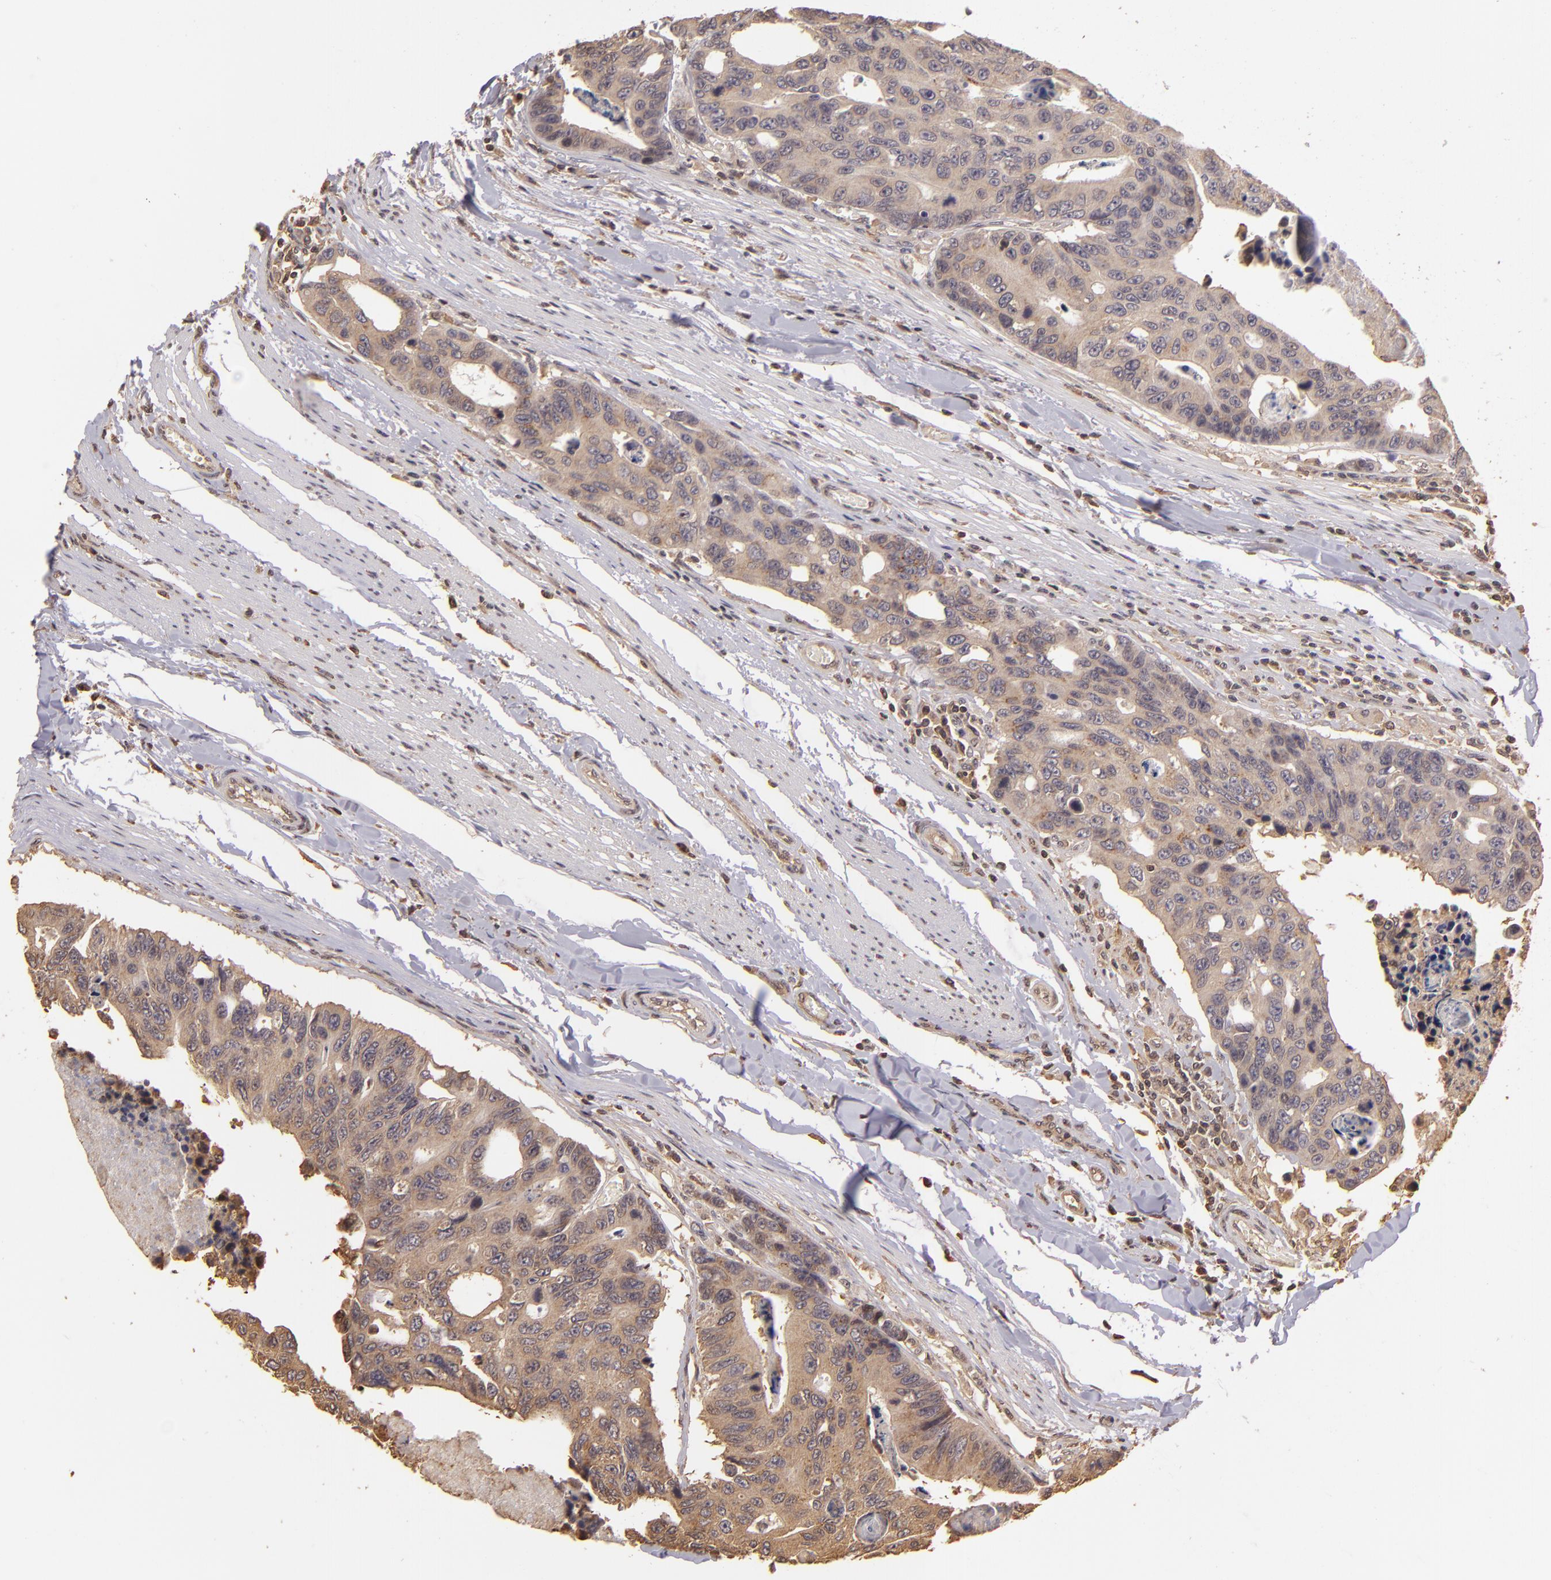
{"staining": {"intensity": "weak", "quantity": ">75%", "location": "cytoplasmic/membranous"}, "tissue": "colorectal cancer", "cell_type": "Tumor cells", "image_type": "cancer", "snomed": [{"axis": "morphology", "description": "Adenocarcinoma, NOS"}, {"axis": "topography", "description": "Colon"}], "caption": "Colorectal adenocarcinoma stained with DAB (3,3'-diaminobenzidine) immunohistochemistry reveals low levels of weak cytoplasmic/membranous positivity in about >75% of tumor cells.", "gene": "ARPC2", "patient": {"sex": "female", "age": 86}}